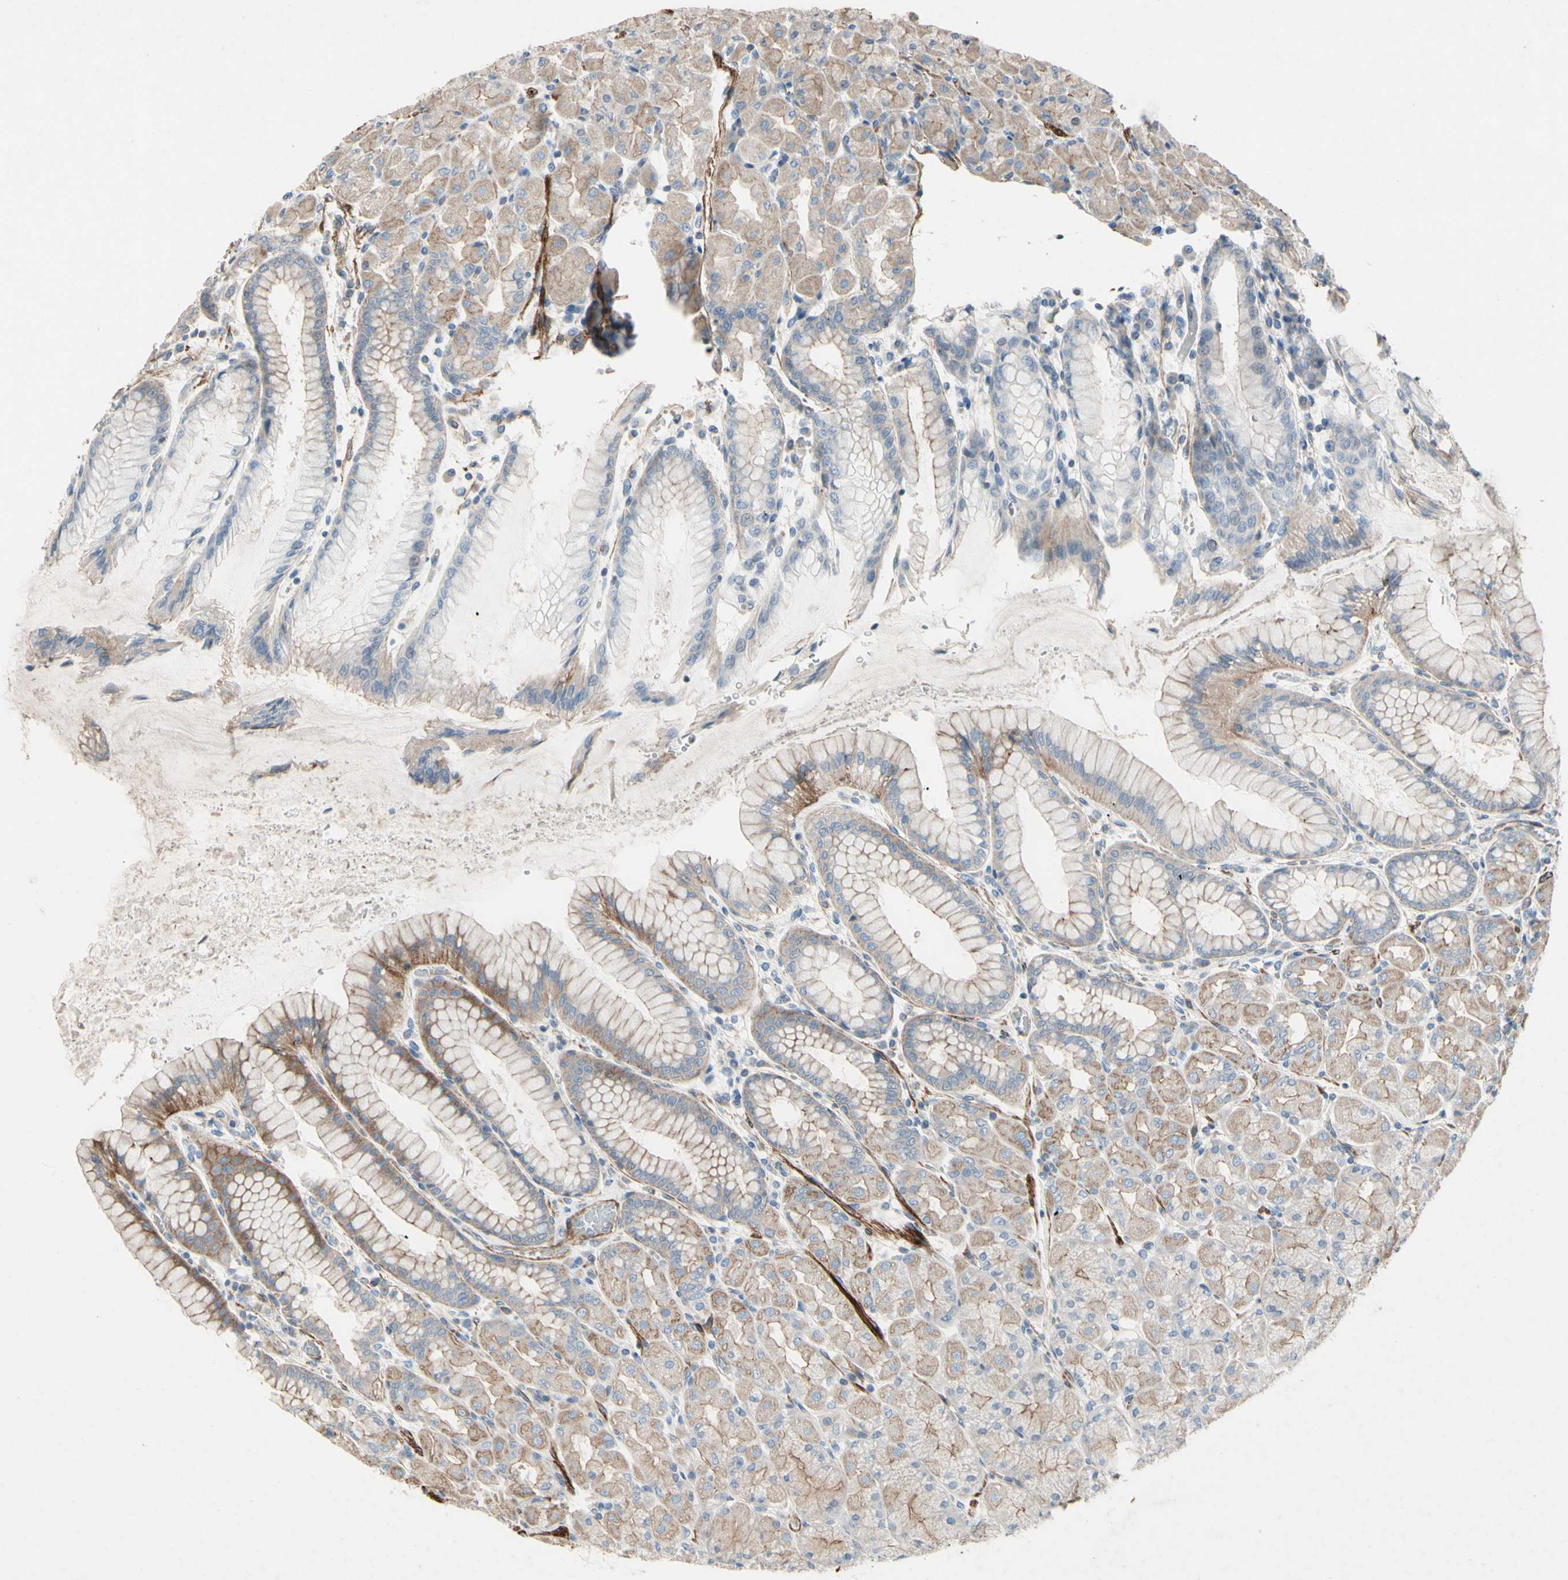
{"staining": {"intensity": "moderate", "quantity": "25%-75%", "location": "cytoplasmic/membranous"}, "tissue": "stomach", "cell_type": "Glandular cells", "image_type": "normal", "snomed": [{"axis": "morphology", "description": "Normal tissue, NOS"}, {"axis": "topography", "description": "Stomach, upper"}], "caption": "A brown stain highlights moderate cytoplasmic/membranous positivity of a protein in glandular cells of normal stomach.", "gene": "TPM1", "patient": {"sex": "female", "age": 56}}